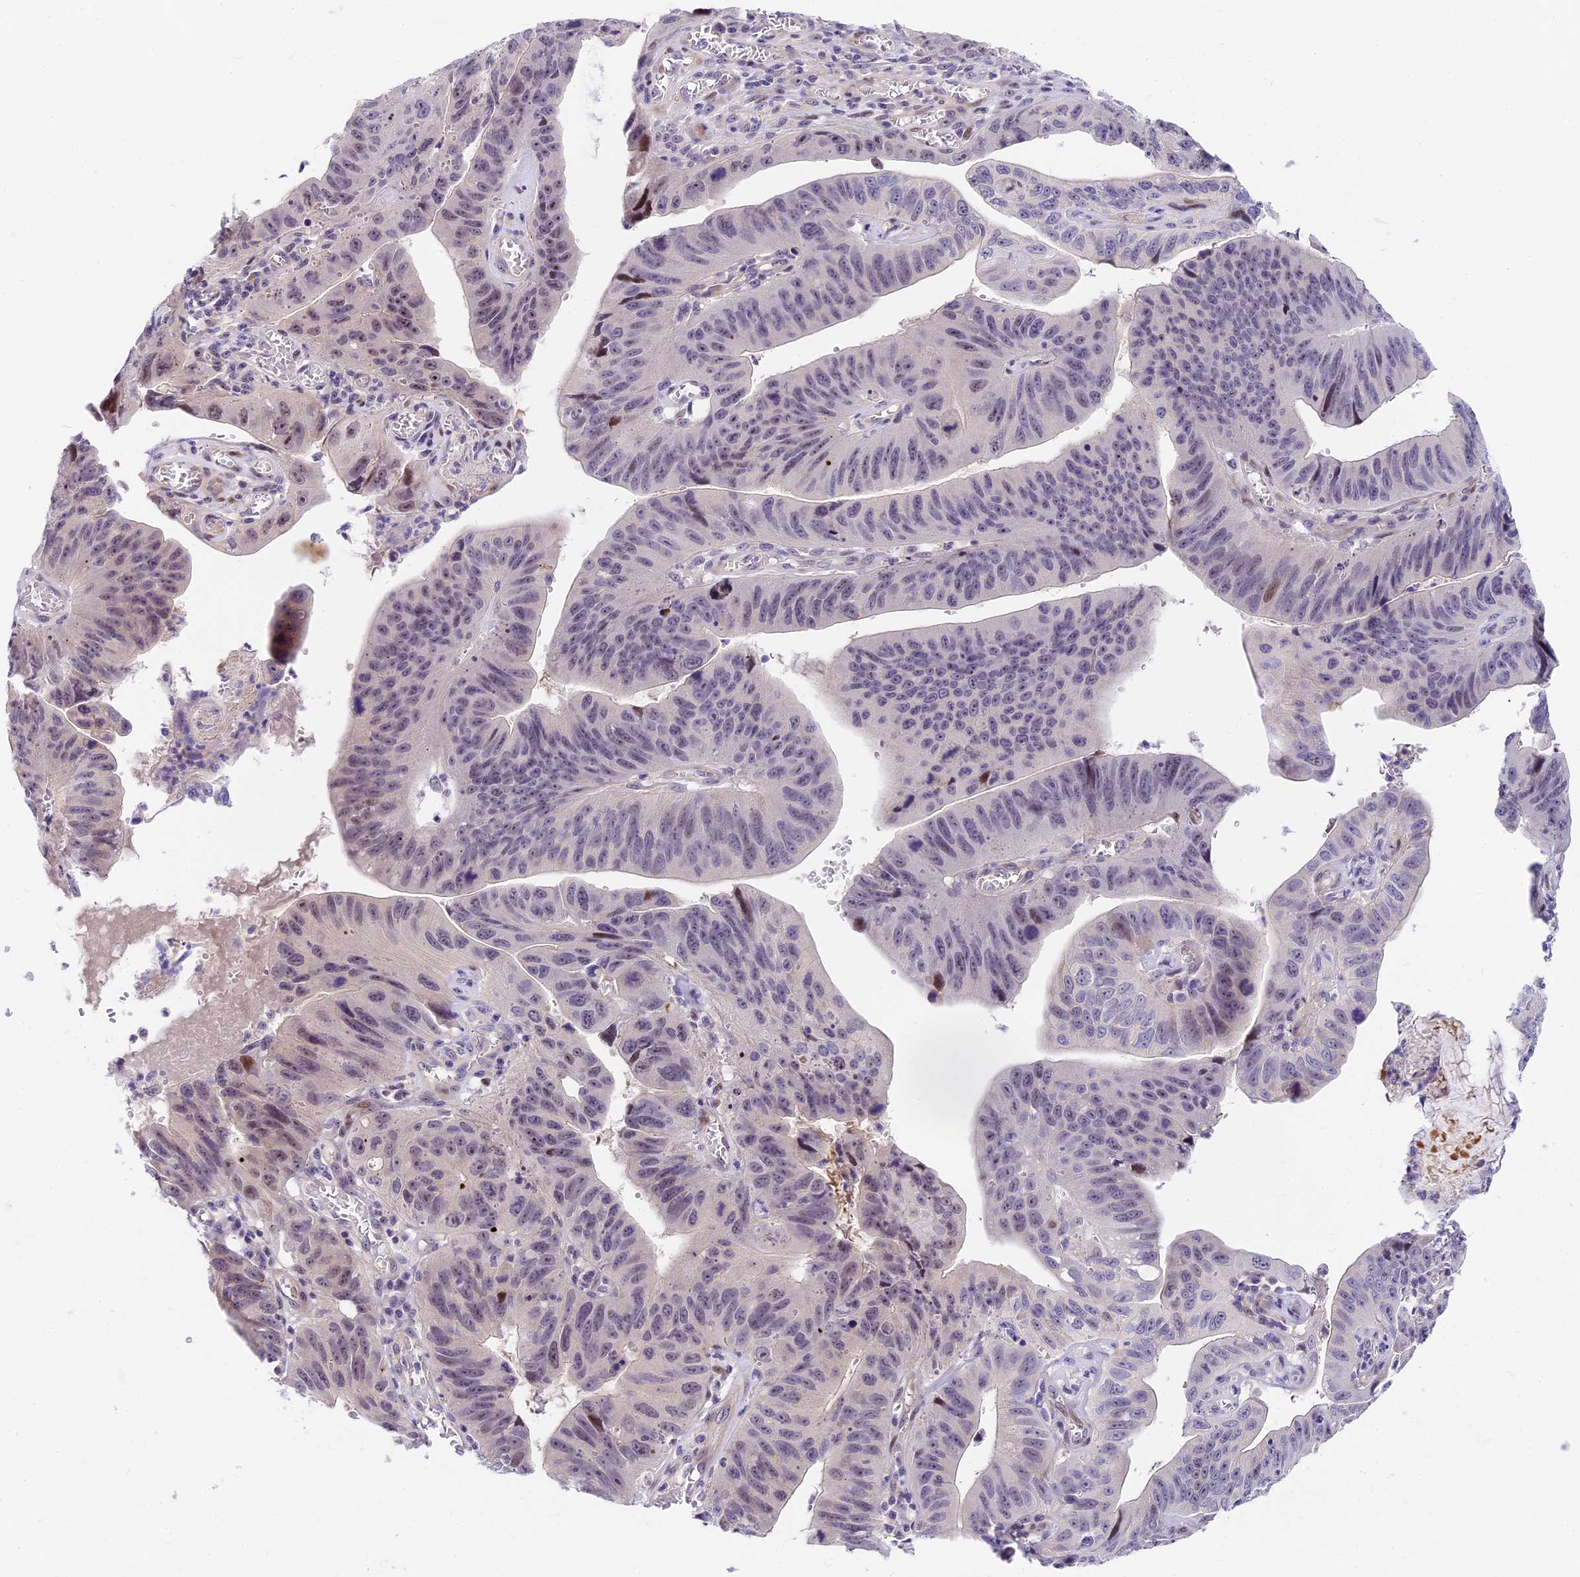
{"staining": {"intensity": "moderate", "quantity": "<25%", "location": "nuclear"}, "tissue": "stomach cancer", "cell_type": "Tumor cells", "image_type": "cancer", "snomed": [{"axis": "morphology", "description": "Adenocarcinoma, NOS"}, {"axis": "topography", "description": "Stomach"}], "caption": "Protein analysis of adenocarcinoma (stomach) tissue displays moderate nuclear positivity in about <25% of tumor cells. (DAB IHC with brightfield microscopy, high magnification).", "gene": "MIDN", "patient": {"sex": "male", "age": 59}}